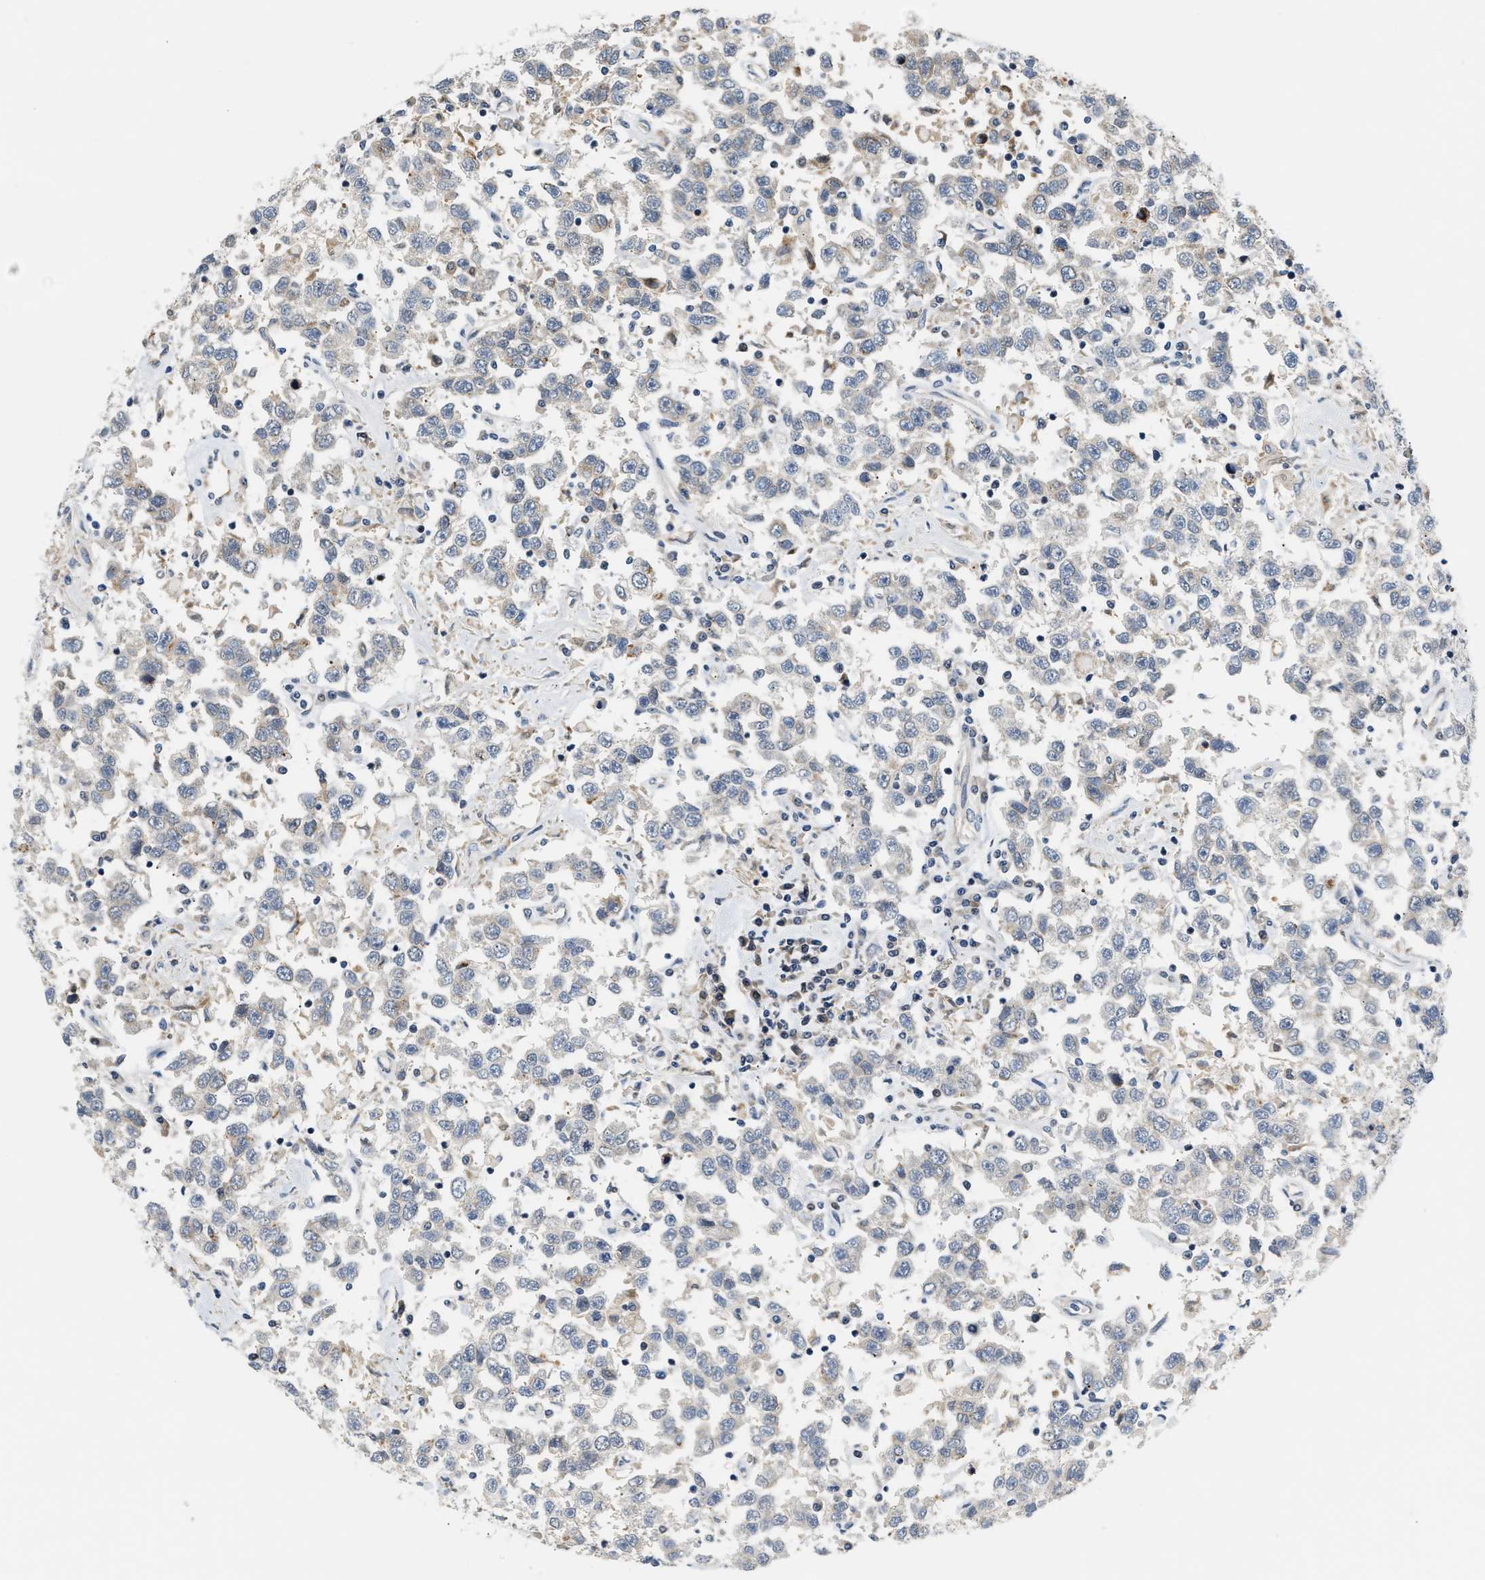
{"staining": {"intensity": "negative", "quantity": "none", "location": "none"}, "tissue": "testis cancer", "cell_type": "Tumor cells", "image_type": "cancer", "snomed": [{"axis": "morphology", "description": "Seminoma, NOS"}, {"axis": "topography", "description": "Testis"}], "caption": "Immunohistochemistry image of neoplastic tissue: seminoma (testis) stained with DAB (3,3'-diaminobenzidine) displays no significant protein staining in tumor cells.", "gene": "TNIP2", "patient": {"sex": "male", "age": 41}}